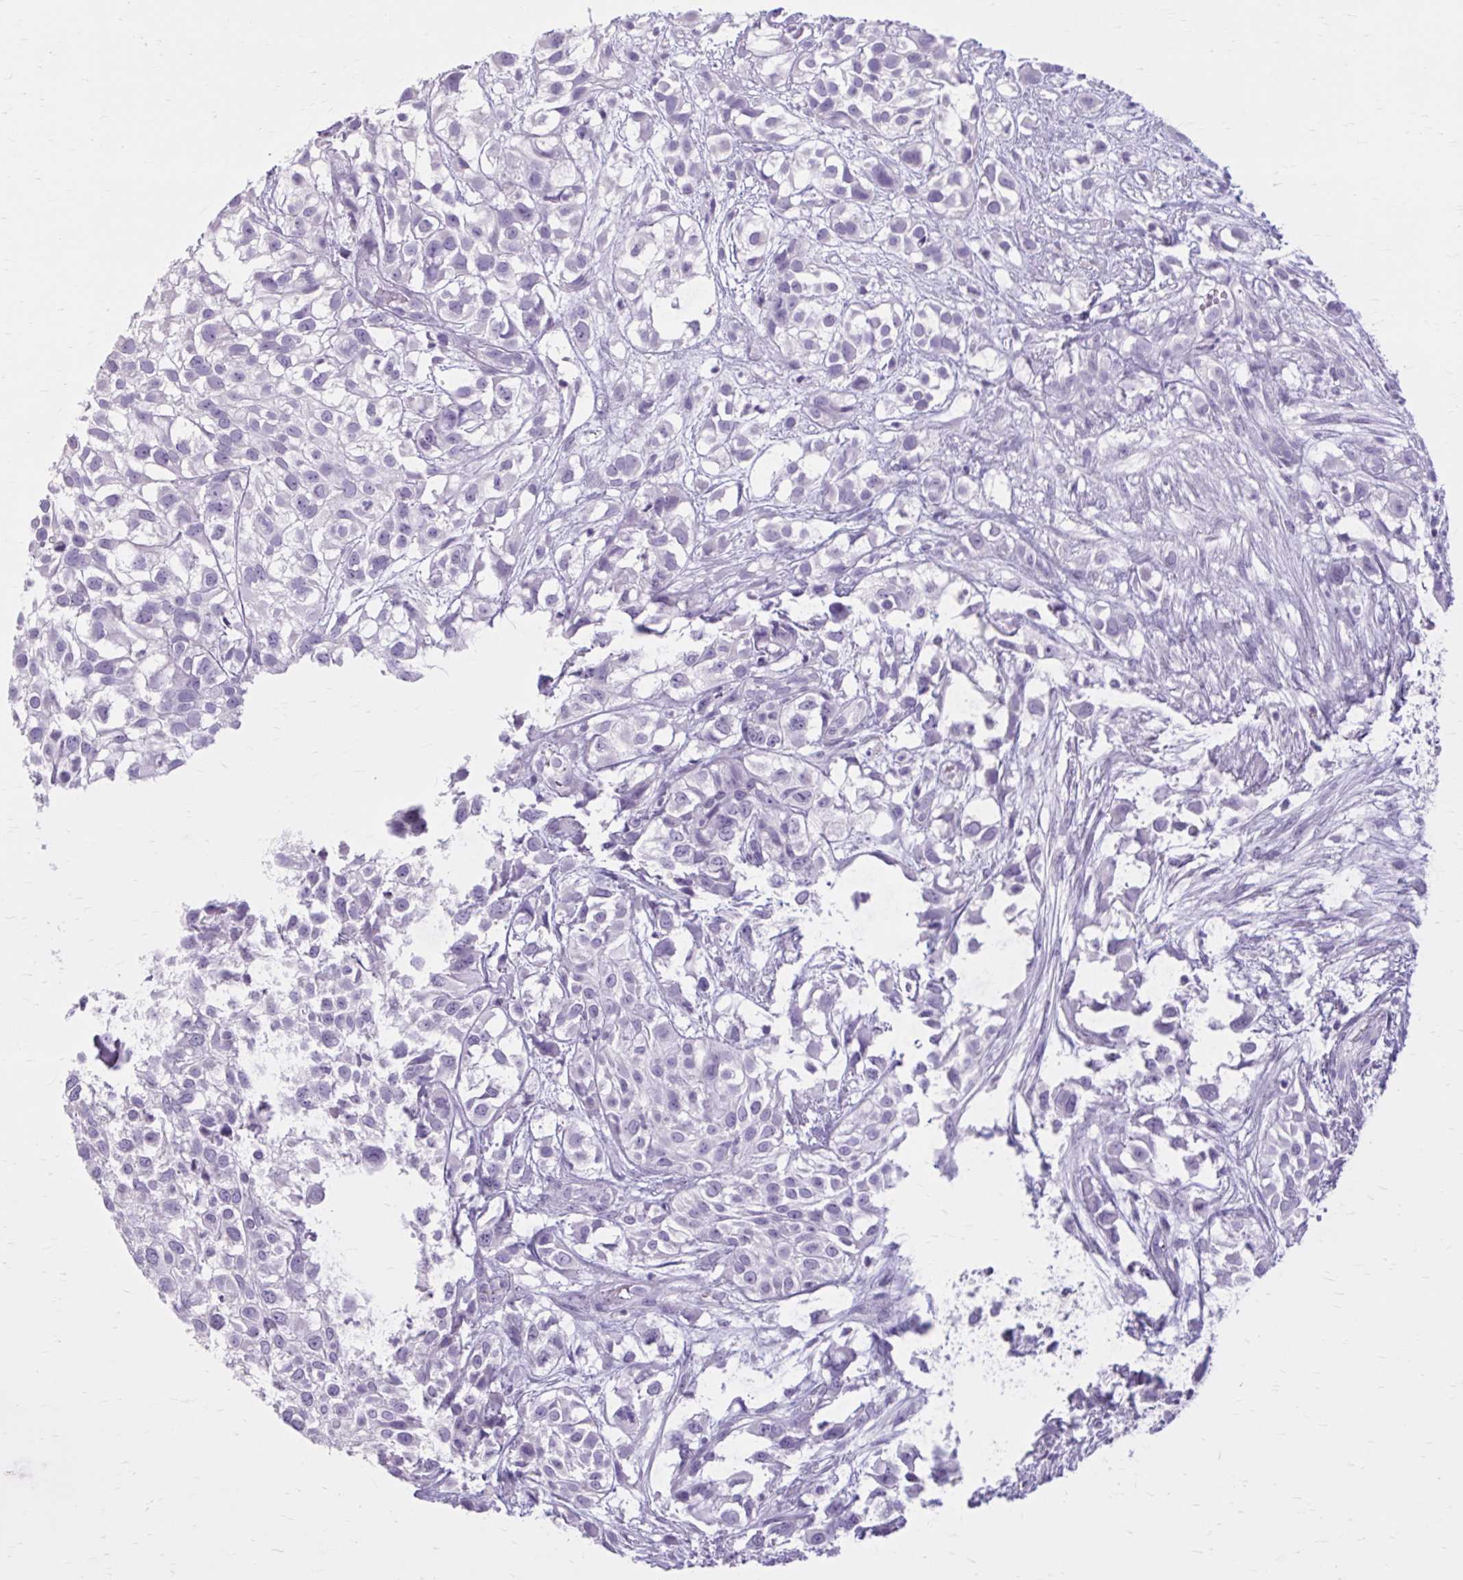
{"staining": {"intensity": "negative", "quantity": "none", "location": "none"}, "tissue": "urothelial cancer", "cell_type": "Tumor cells", "image_type": "cancer", "snomed": [{"axis": "morphology", "description": "Urothelial carcinoma, High grade"}, {"axis": "topography", "description": "Urinary bladder"}], "caption": "This image is of urothelial carcinoma (high-grade) stained with IHC to label a protein in brown with the nuclei are counter-stained blue. There is no staining in tumor cells.", "gene": "OR4B1", "patient": {"sex": "male", "age": 56}}